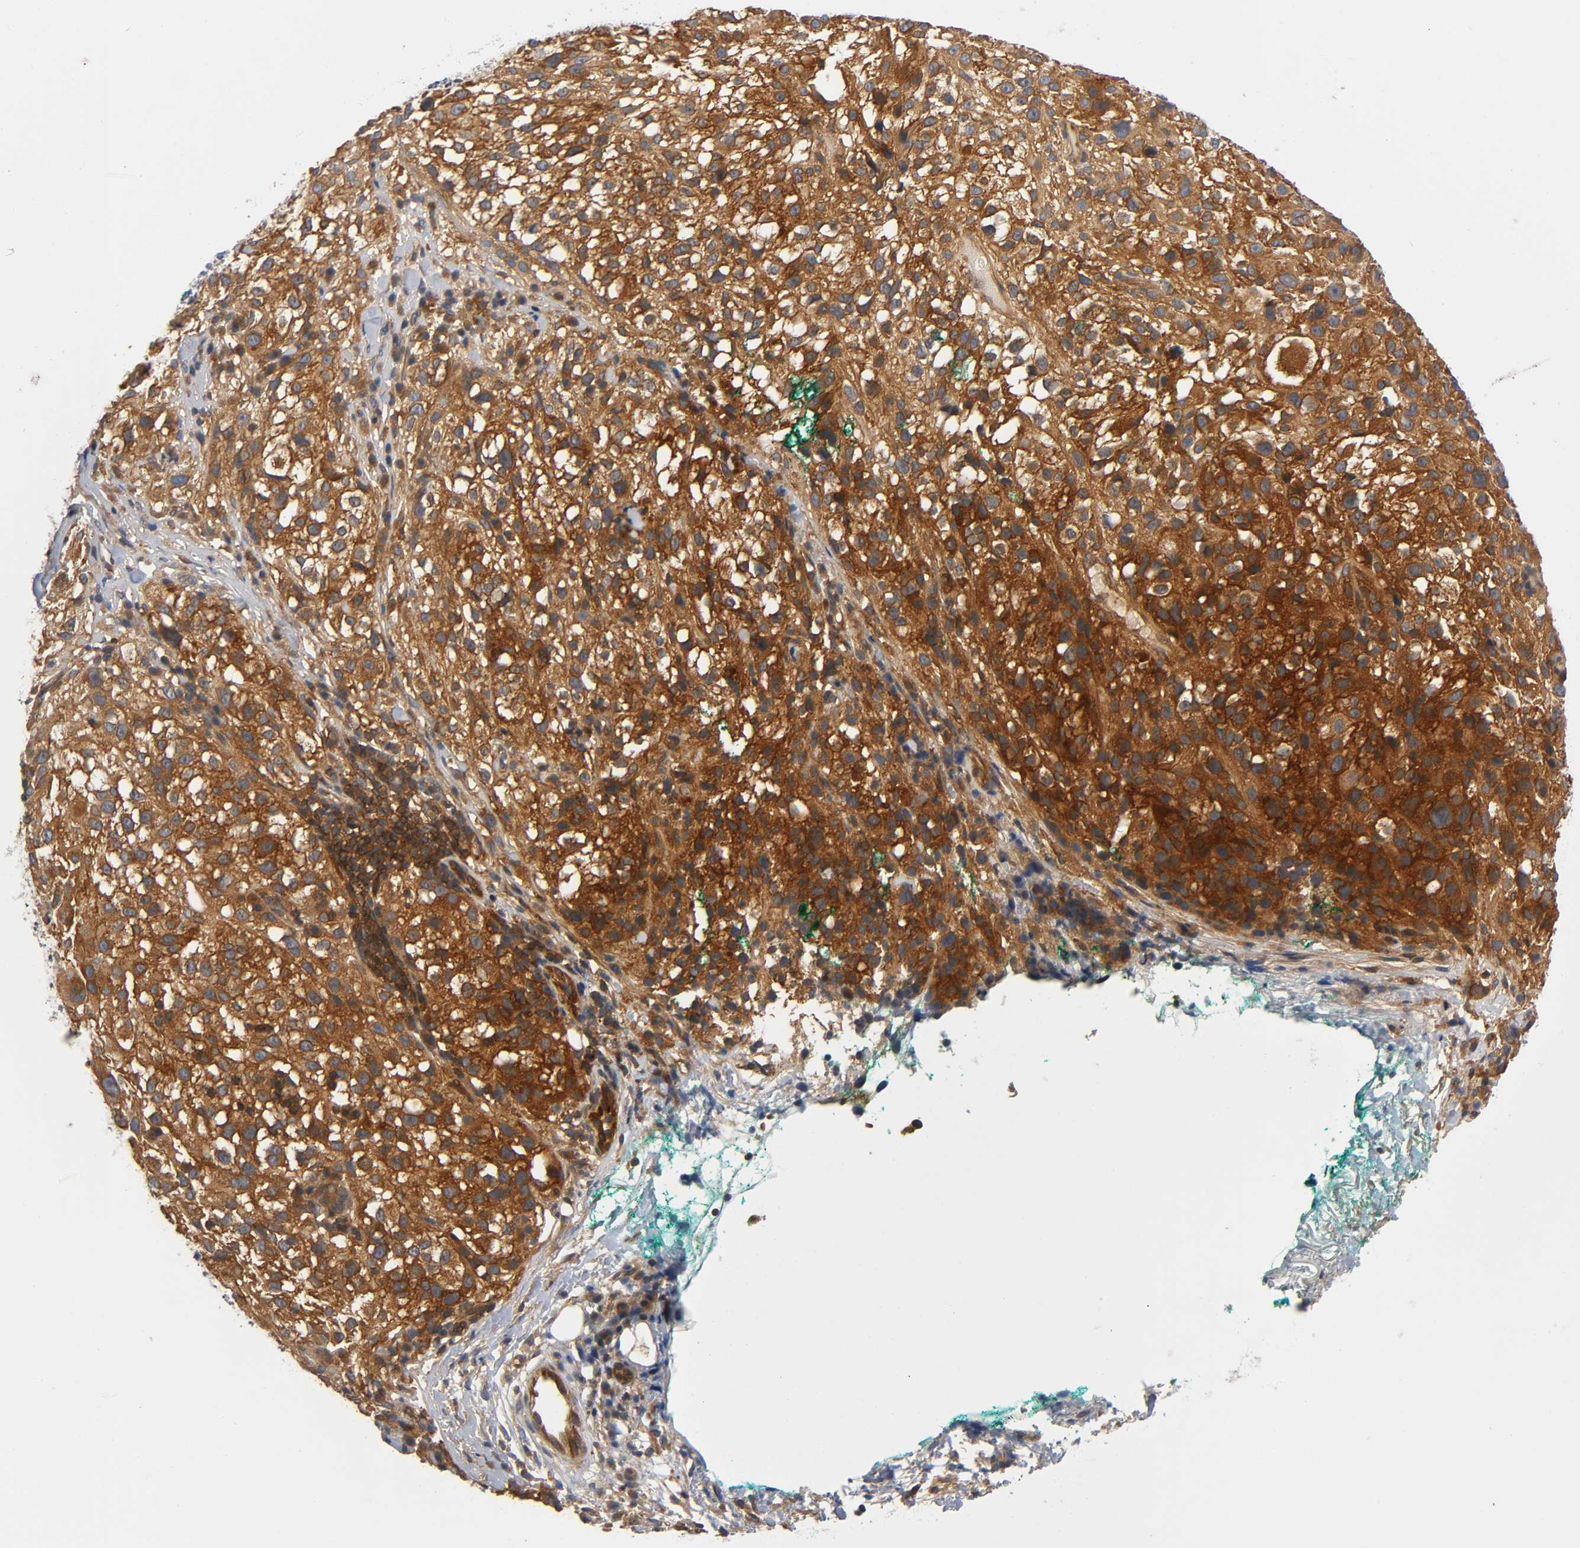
{"staining": {"intensity": "strong", "quantity": ">75%", "location": "cytoplasmic/membranous"}, "tissue": "melanoma", "cell_type": "Tumor cells", "image_type": "cancer", "snomed": [{"axis": "morphology", "description": "Necrosis, NOS"}, {"axis": "morphology", "description": "Malignant melanoma, NOS"}, {"axis": "topography", "description": "Skin"}], "caption": "Malignant melanoma stained with a protein marker displays strong staining in tumor cells.", "gene": "PRKAB1", "patient": {"sex": "female", "age": 87}}